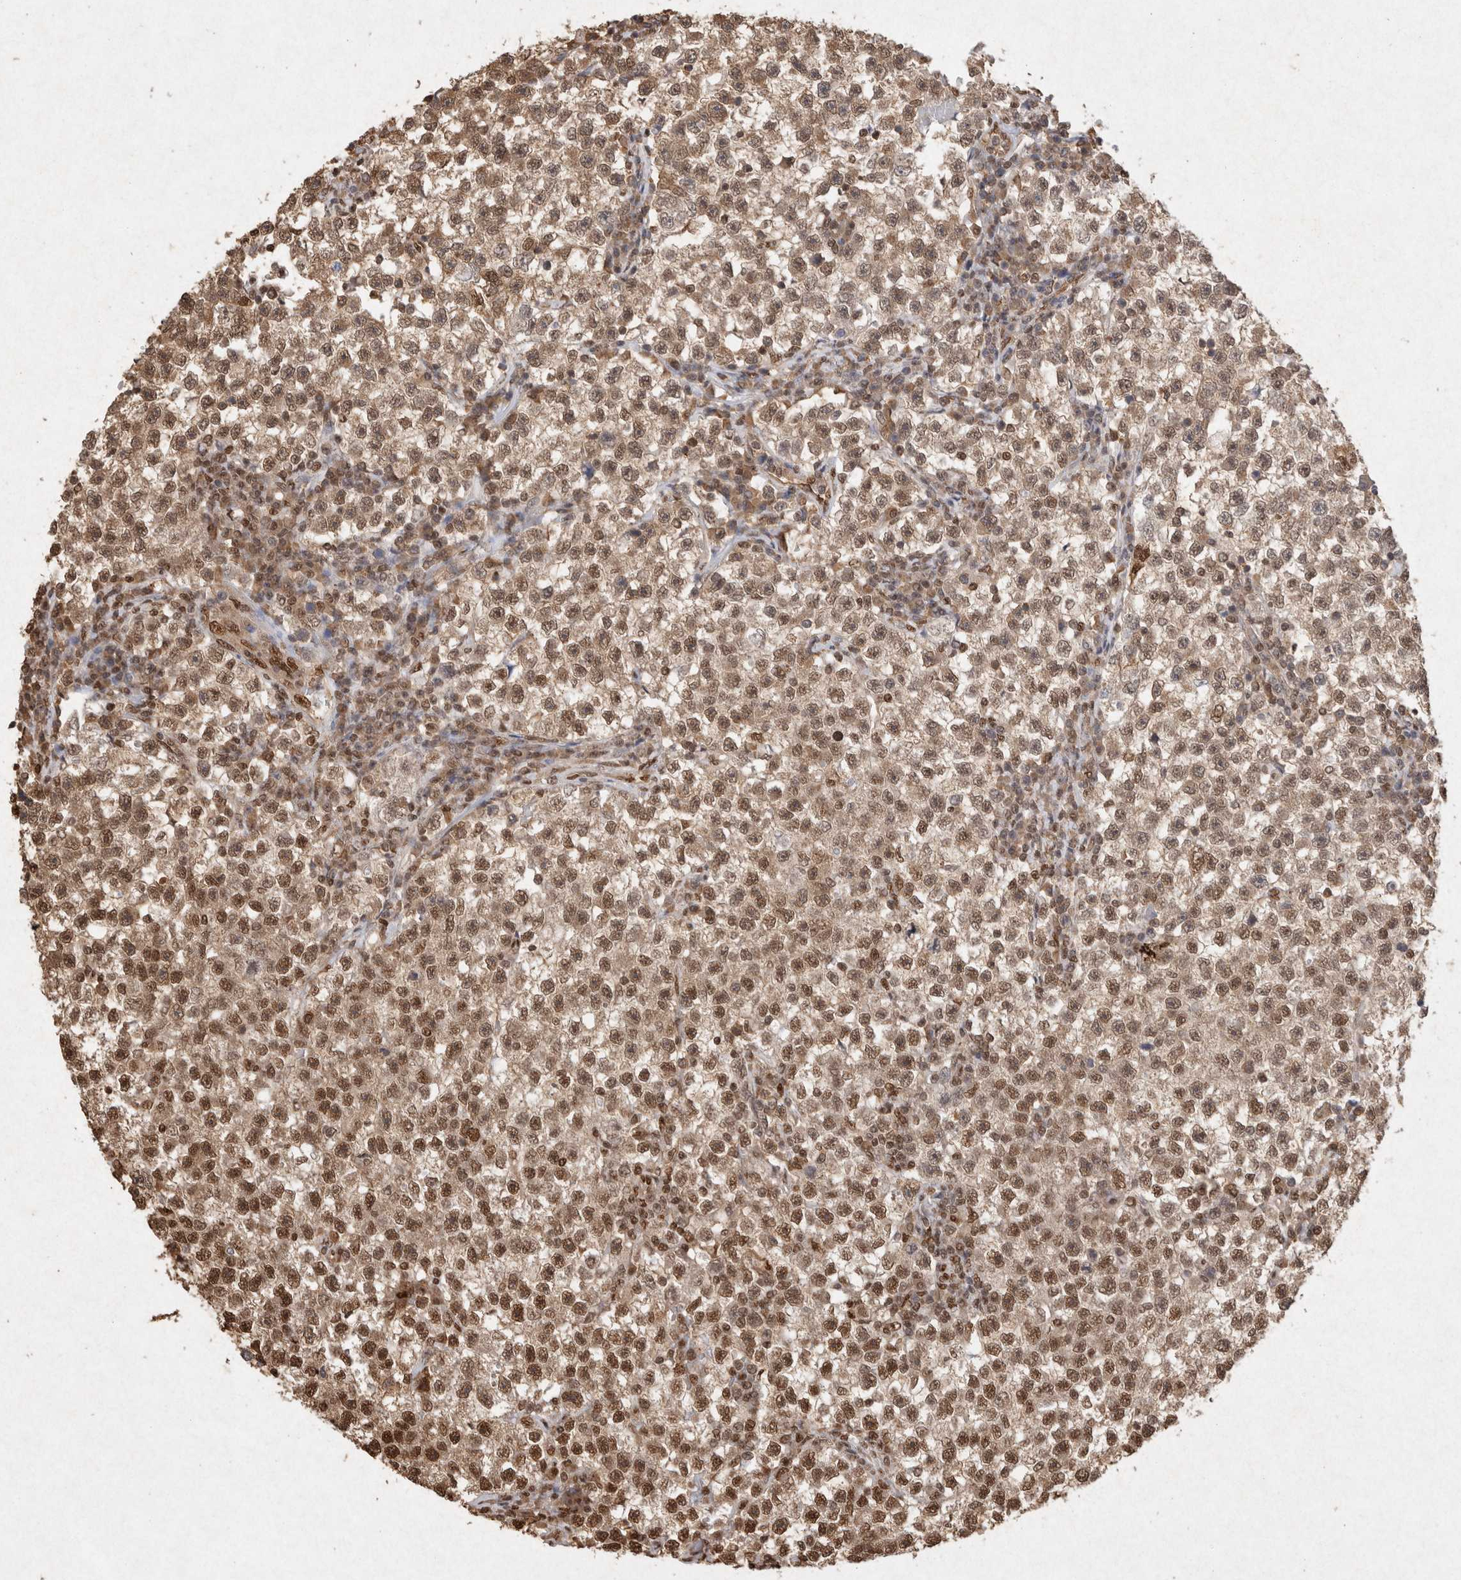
{"staining": {"intensity": "moderate", "quantity": ">75%", "location": "nuclear"}, "tissue": "testis cancer", "cell_type": "Tumor cells", "image_type": "cancer", "snomed": [{"axis": "morphology", "description": "Seminoma, NOS"}, {"axis": "topography", "description": "Testis"}], "caption": "Human testis seminoma stained with a brown dye exhibits moderate nuclear positive staining in approximately >75% of tumor cells.", "gene": "HDGF", "patient": {"sex": "male", "age": 22}}